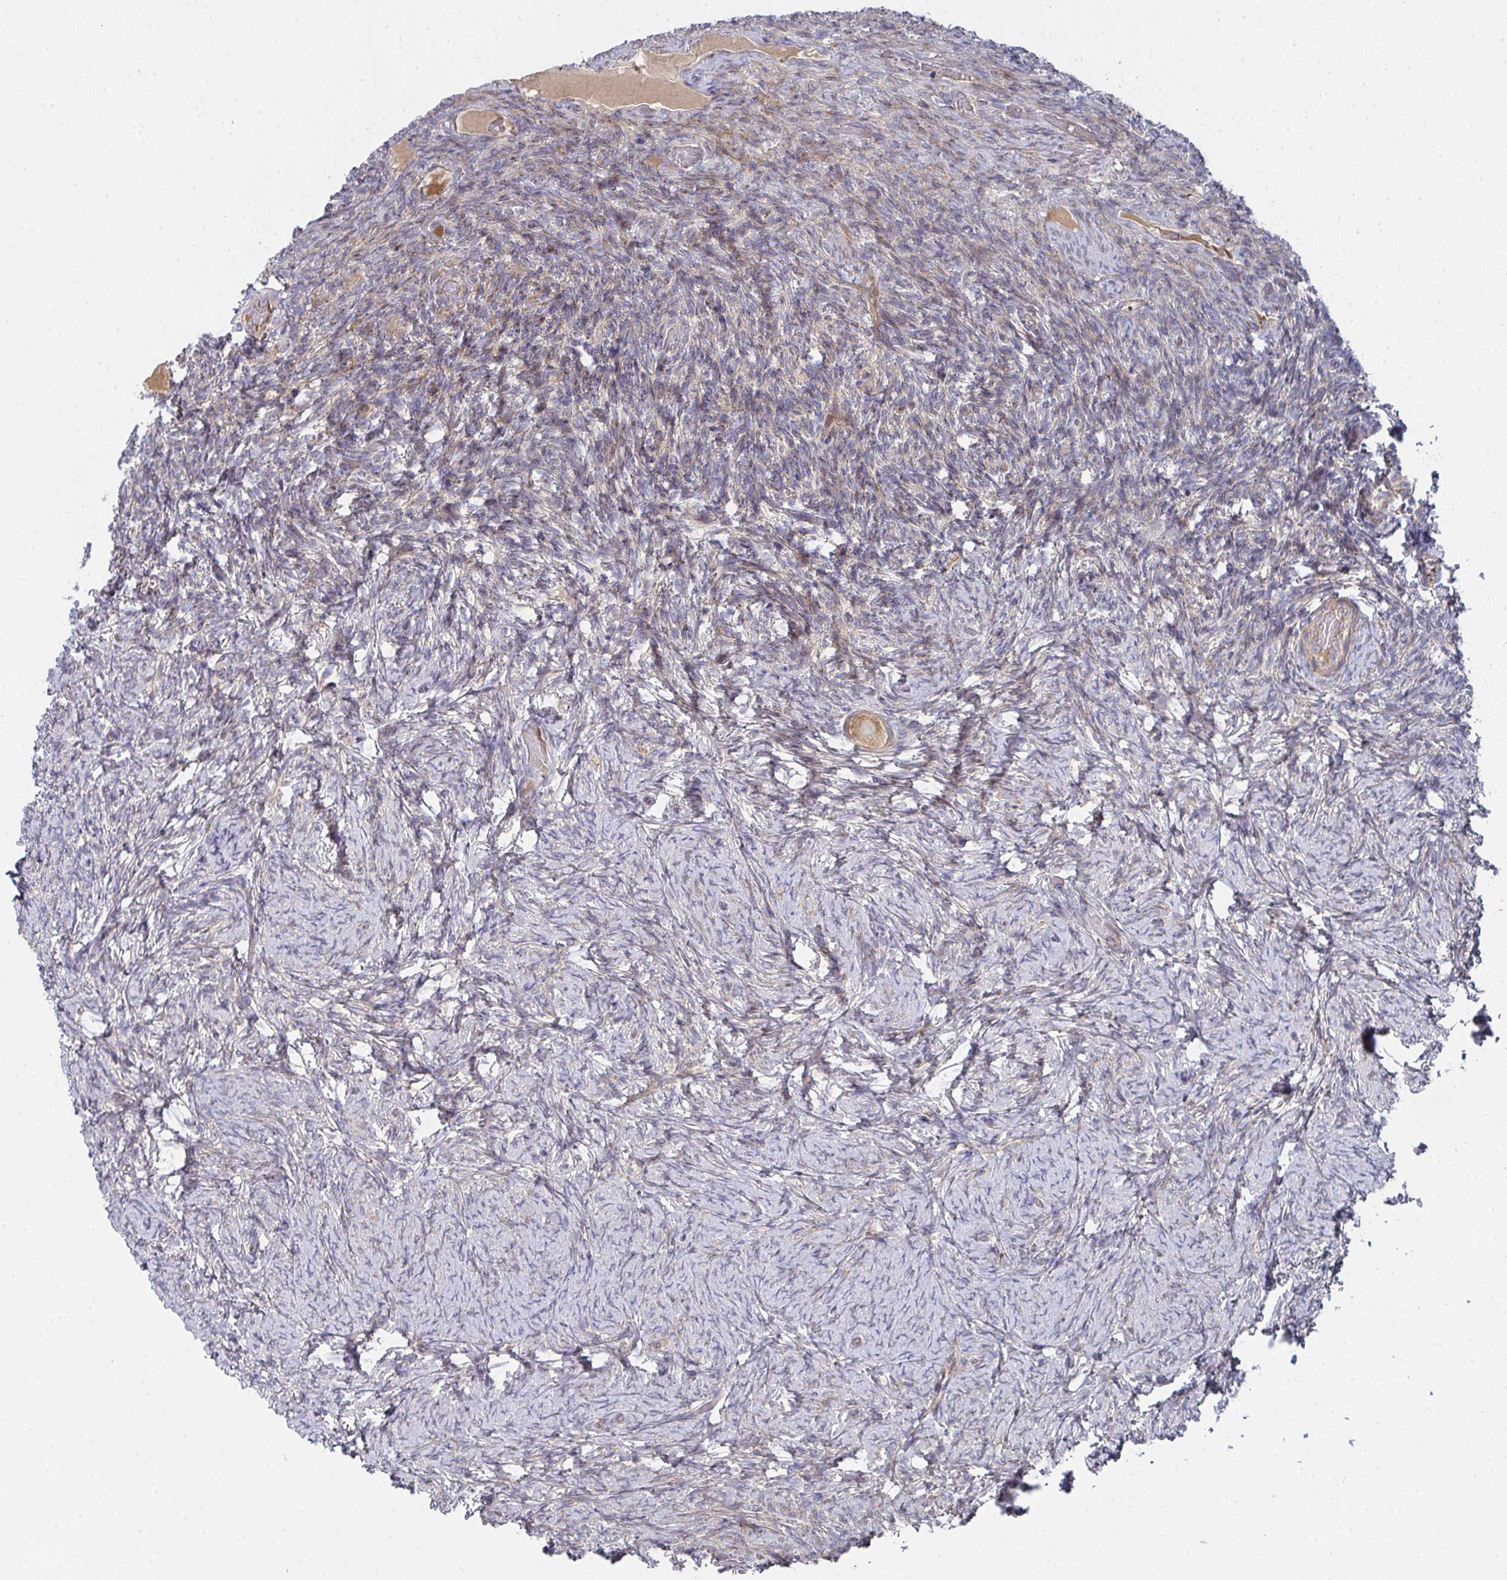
{"staining": {"intensity": "strong", "quantity": ">75%", "location": "cytoplasmic/membranous"}, "tissue": "ovary", "cell_type": "Follicle cells", "image_type": "normal", "snomed": [{"axis": "morphology", "description": "Normal tissue, NOS"}, {"axis": "topography", "description": "Ovary"}], "caption": "The histopathology image reveals staining of benign ovary, revealing strong cytoplasmic/membranous protein positivity (brown color) within follicle cells.", "gene": "RHEBL1", "patient": {"sex": "female", "age": 34}}